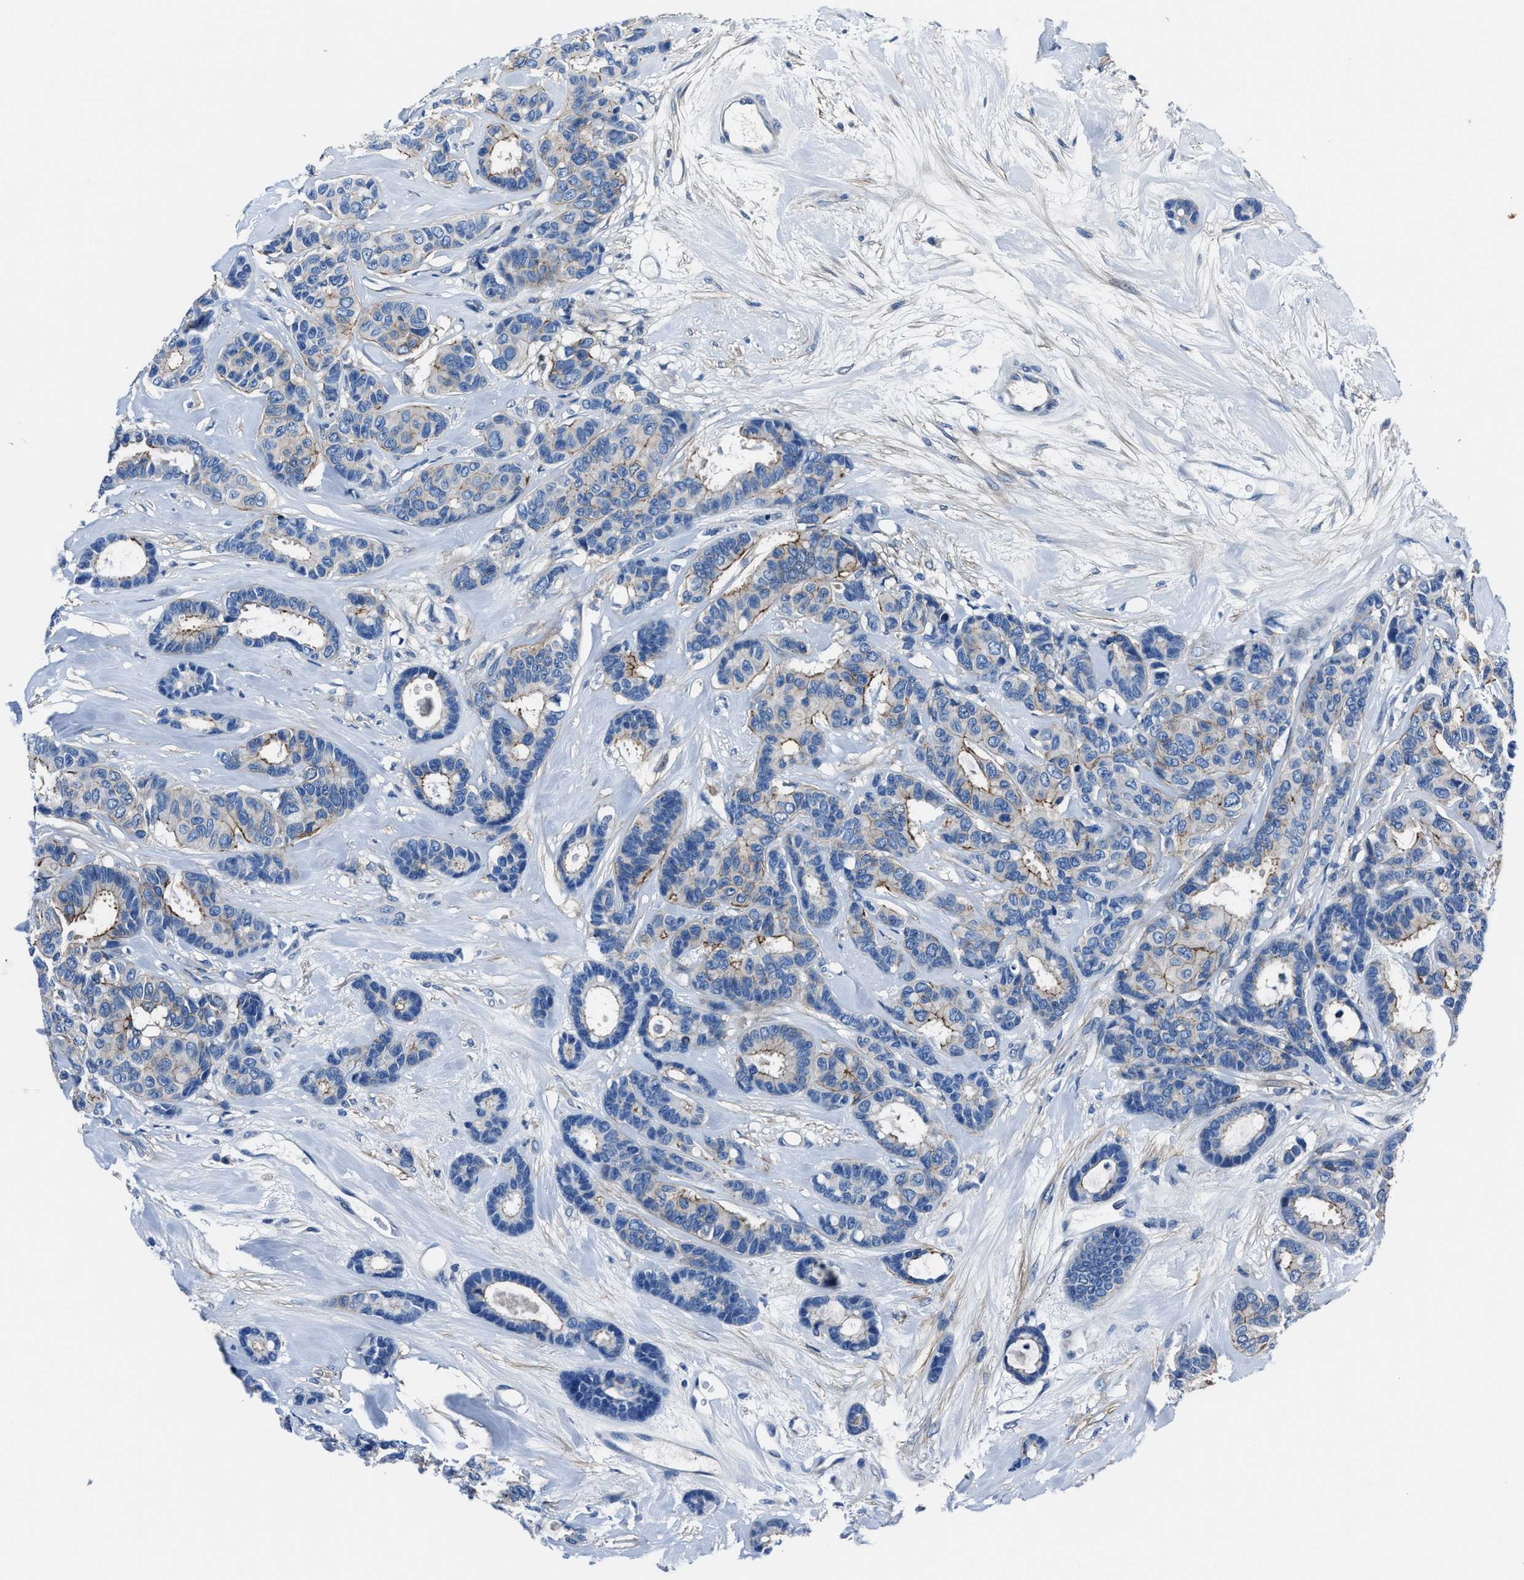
{"staining": {"intensity": "moderate", "quantity": "<25%", "location": "cytoplasmic/membranous"}, "tissue": "breast cancer", "cell_type": "Tumor cells", "image_type": "cancer", "snomed": [{"axis": "morphology", "description": "Duct carcinoma"}, {"axis": "topography", "description": "Breast"}], "caption": "Immunohistochemistry of breast intraductal carcinoma shows low levels of moderate cytoplasmic/membranous positivity in about <25% of tumor cells.", "gene": "LMO7", "patient": {"sex": "female", "age": 87}}